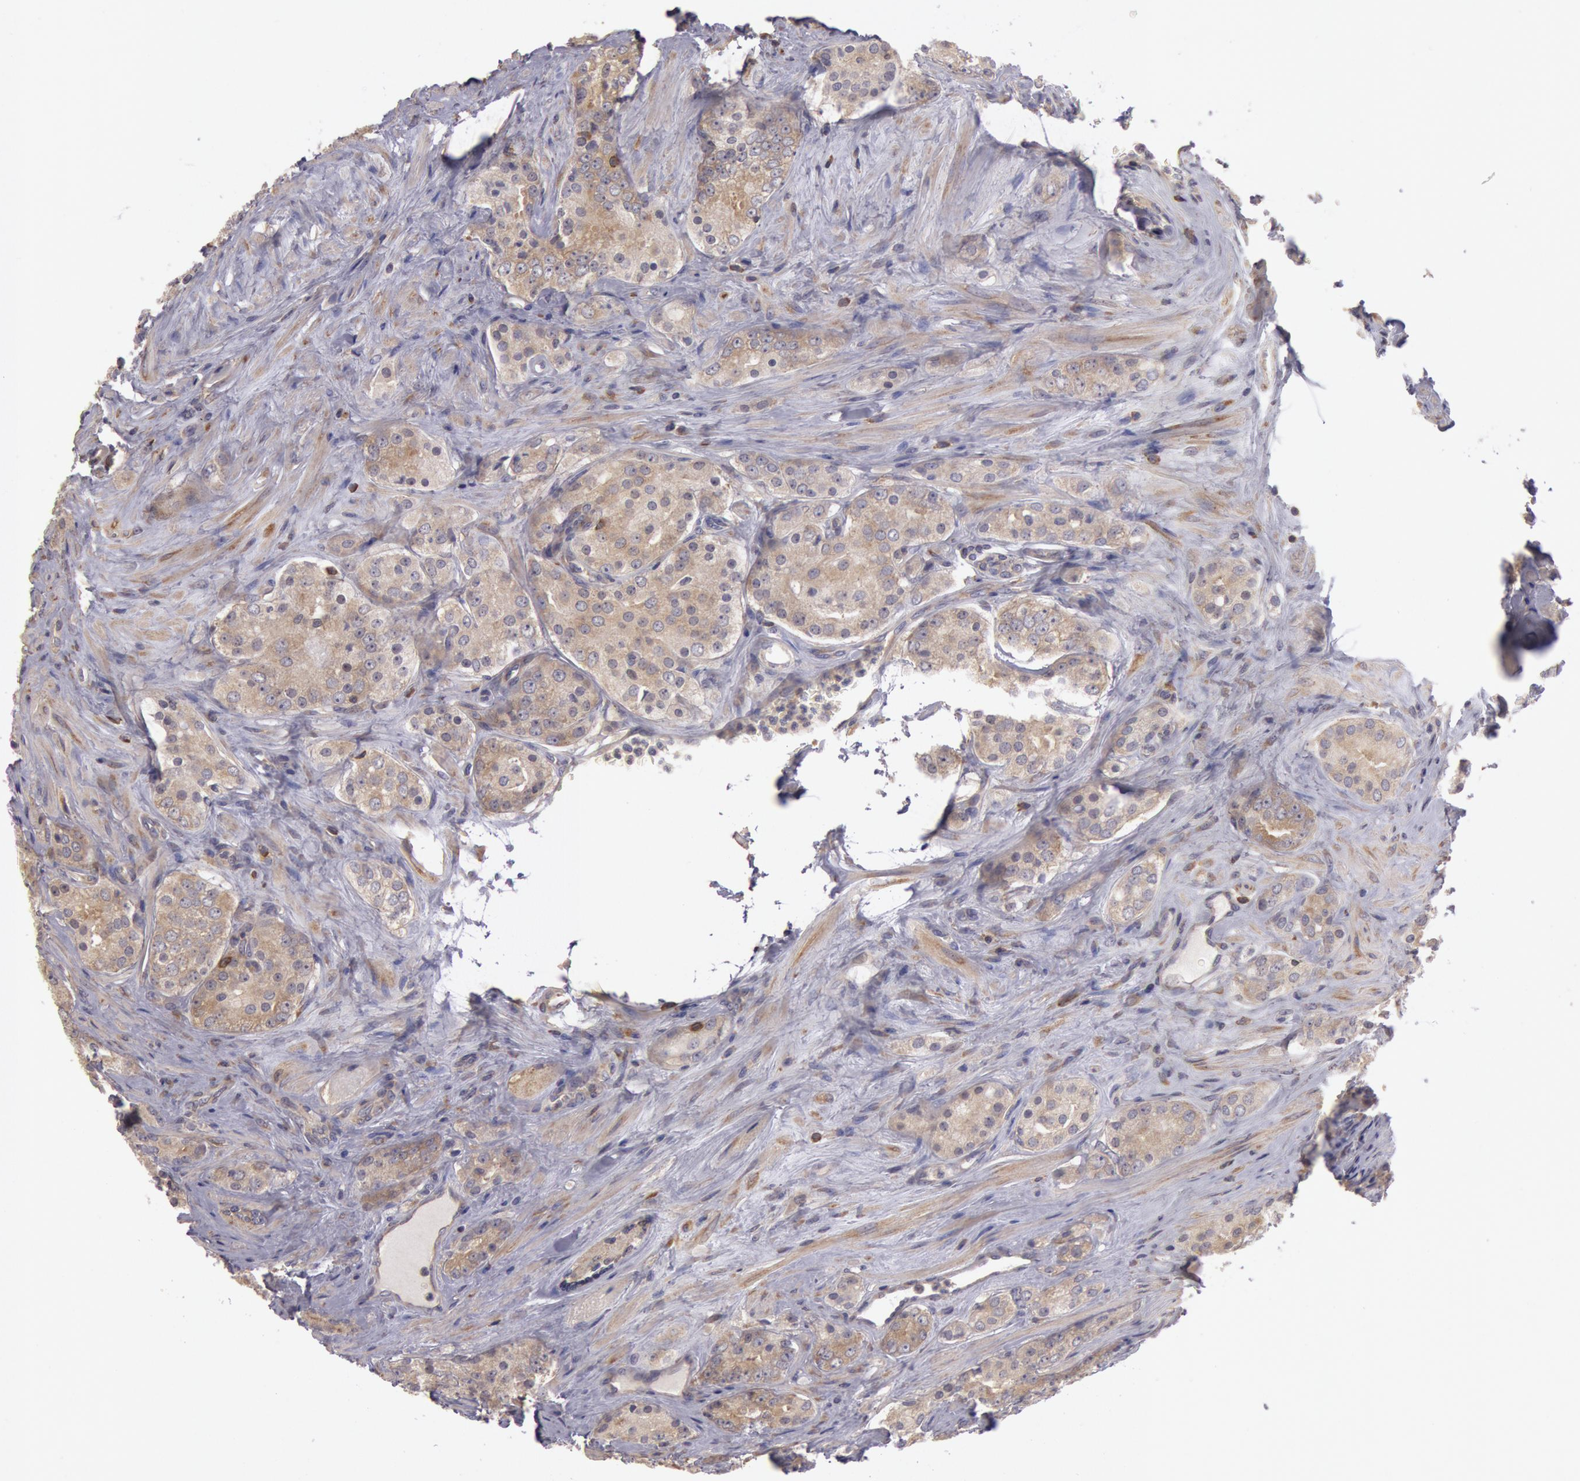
{"staining": {"intensity": "moderate", "quantity": ">75%", "location": "cytoplasmic/membranous"}, "tissue": "prostate cancer", "cell_type": "Tumor cells", "image_type": "cancer", "snomed": [{"axis": "morphology", "description": "Adenocarcinoma, Medium grade"}, {"axis": "topography", "description": "Prostate"}], "caption": "Immunohistochemistry (IHC) staining of prostate adenocarcinoma (medium-grade), which exhibits medium levels of moderate cytoplasmic/membranous staining in about >75% of tumor cells indicating moderate cytoplasmic/membranous protein staining. The staining was performed using DAB (brown) for protein detection and nuclei were counterstained in hematoxylin (blue).", "gene": "NMT2", "patient": {"sex": "male", "age": 60}}